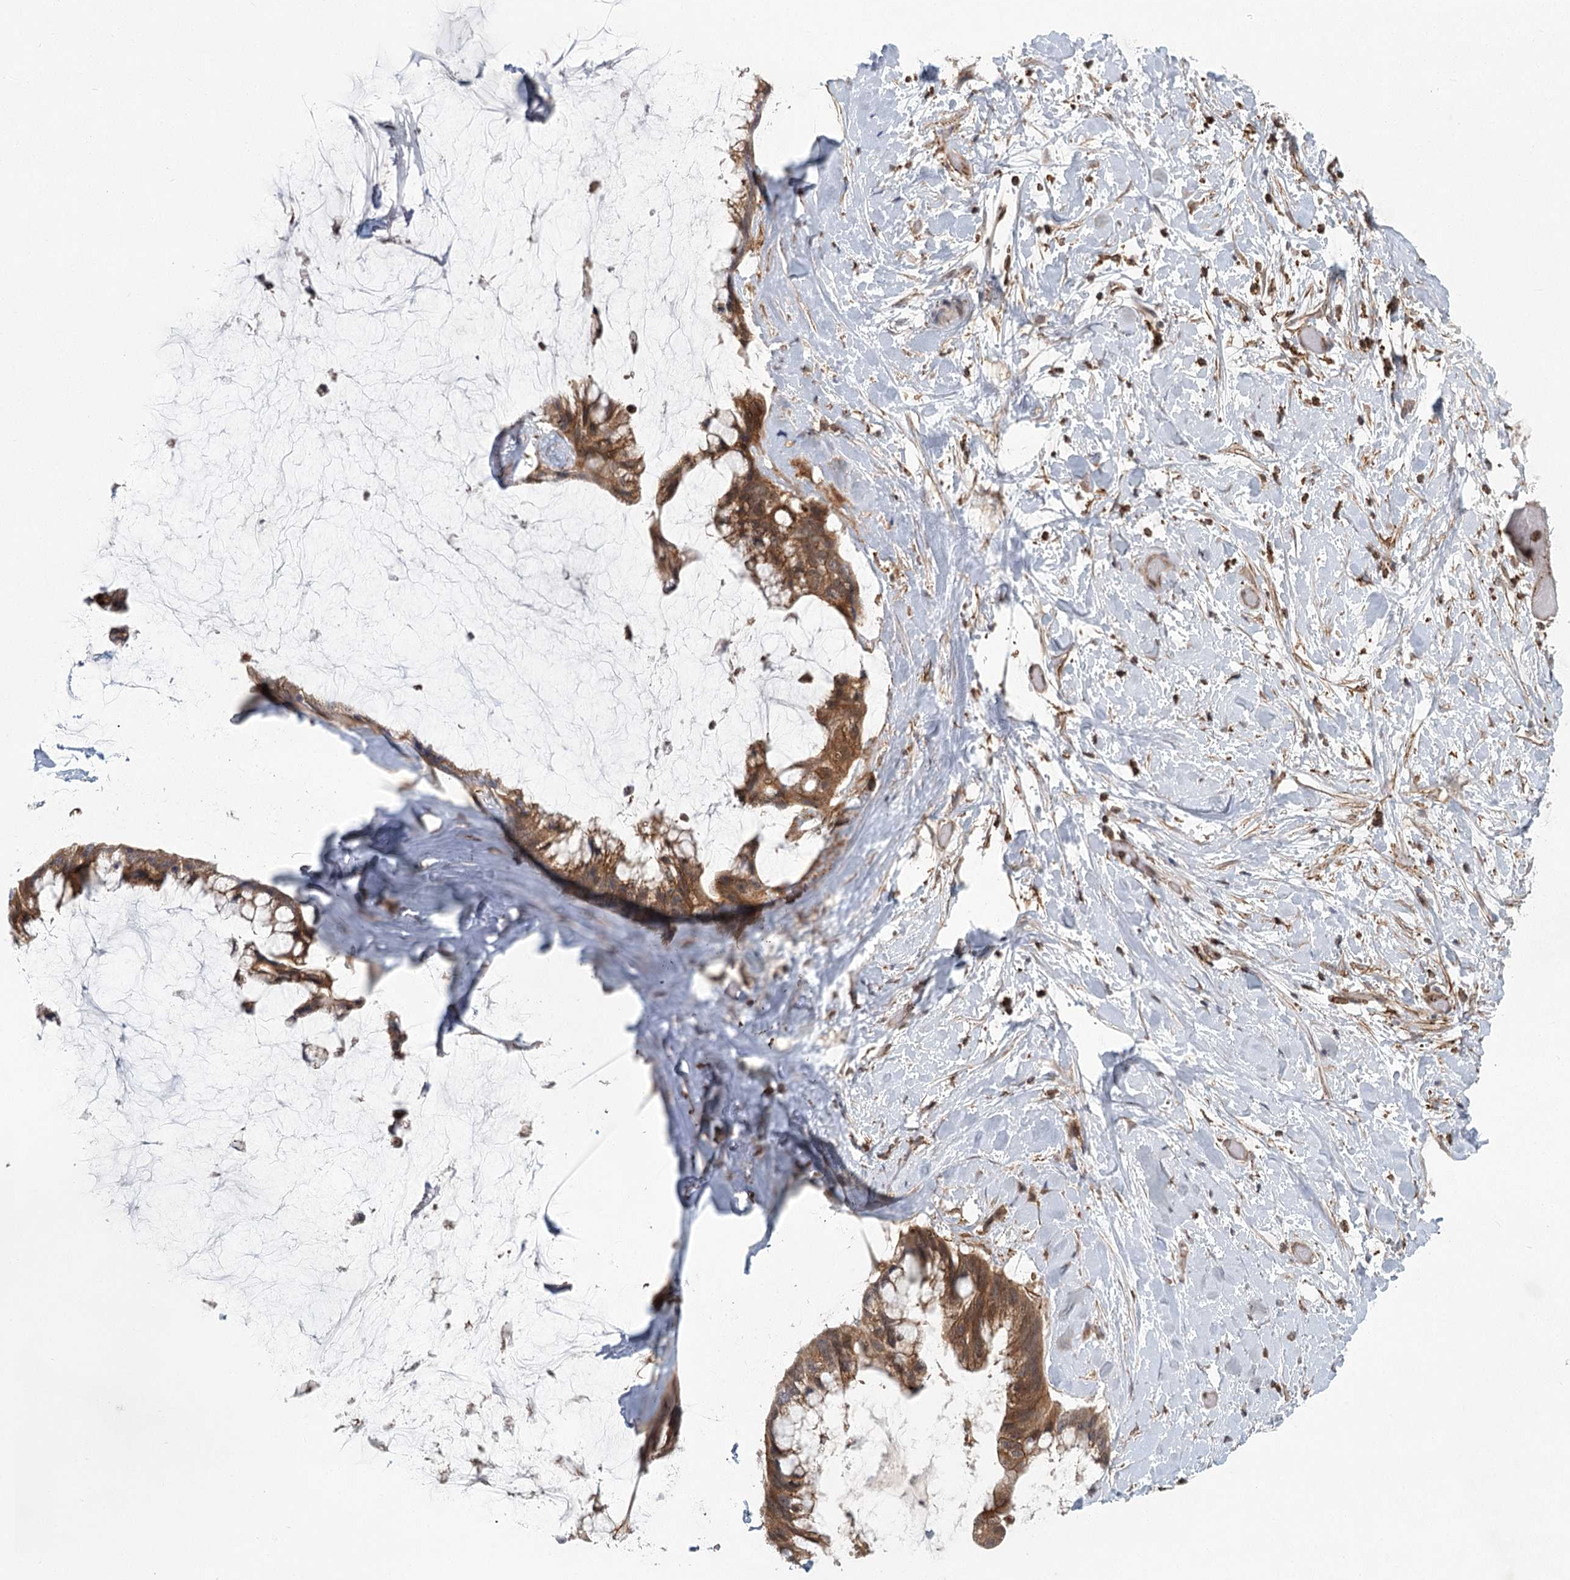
{"staining": {"intensity": "moderate", "quantity": ">75%", "location": "cytoplasmic/membranous"}, "tissue": "ovarian cancer", "cell_type": "Tumor cells", "image_type": "cancer", "snomed": [{"axis": "morphology", "description": "Cystadenocarcinoma, mucinous, NOS"}, {"axis": "topography", "description": "Ovary"}], "caption": "A micrograph of human ovarian cancer stained for a protein shows moderate cytoplasmic/membranous brown staining in tumor cells.", "gene": "MEPE", "patient": {"sex": "female", "age": 39}}